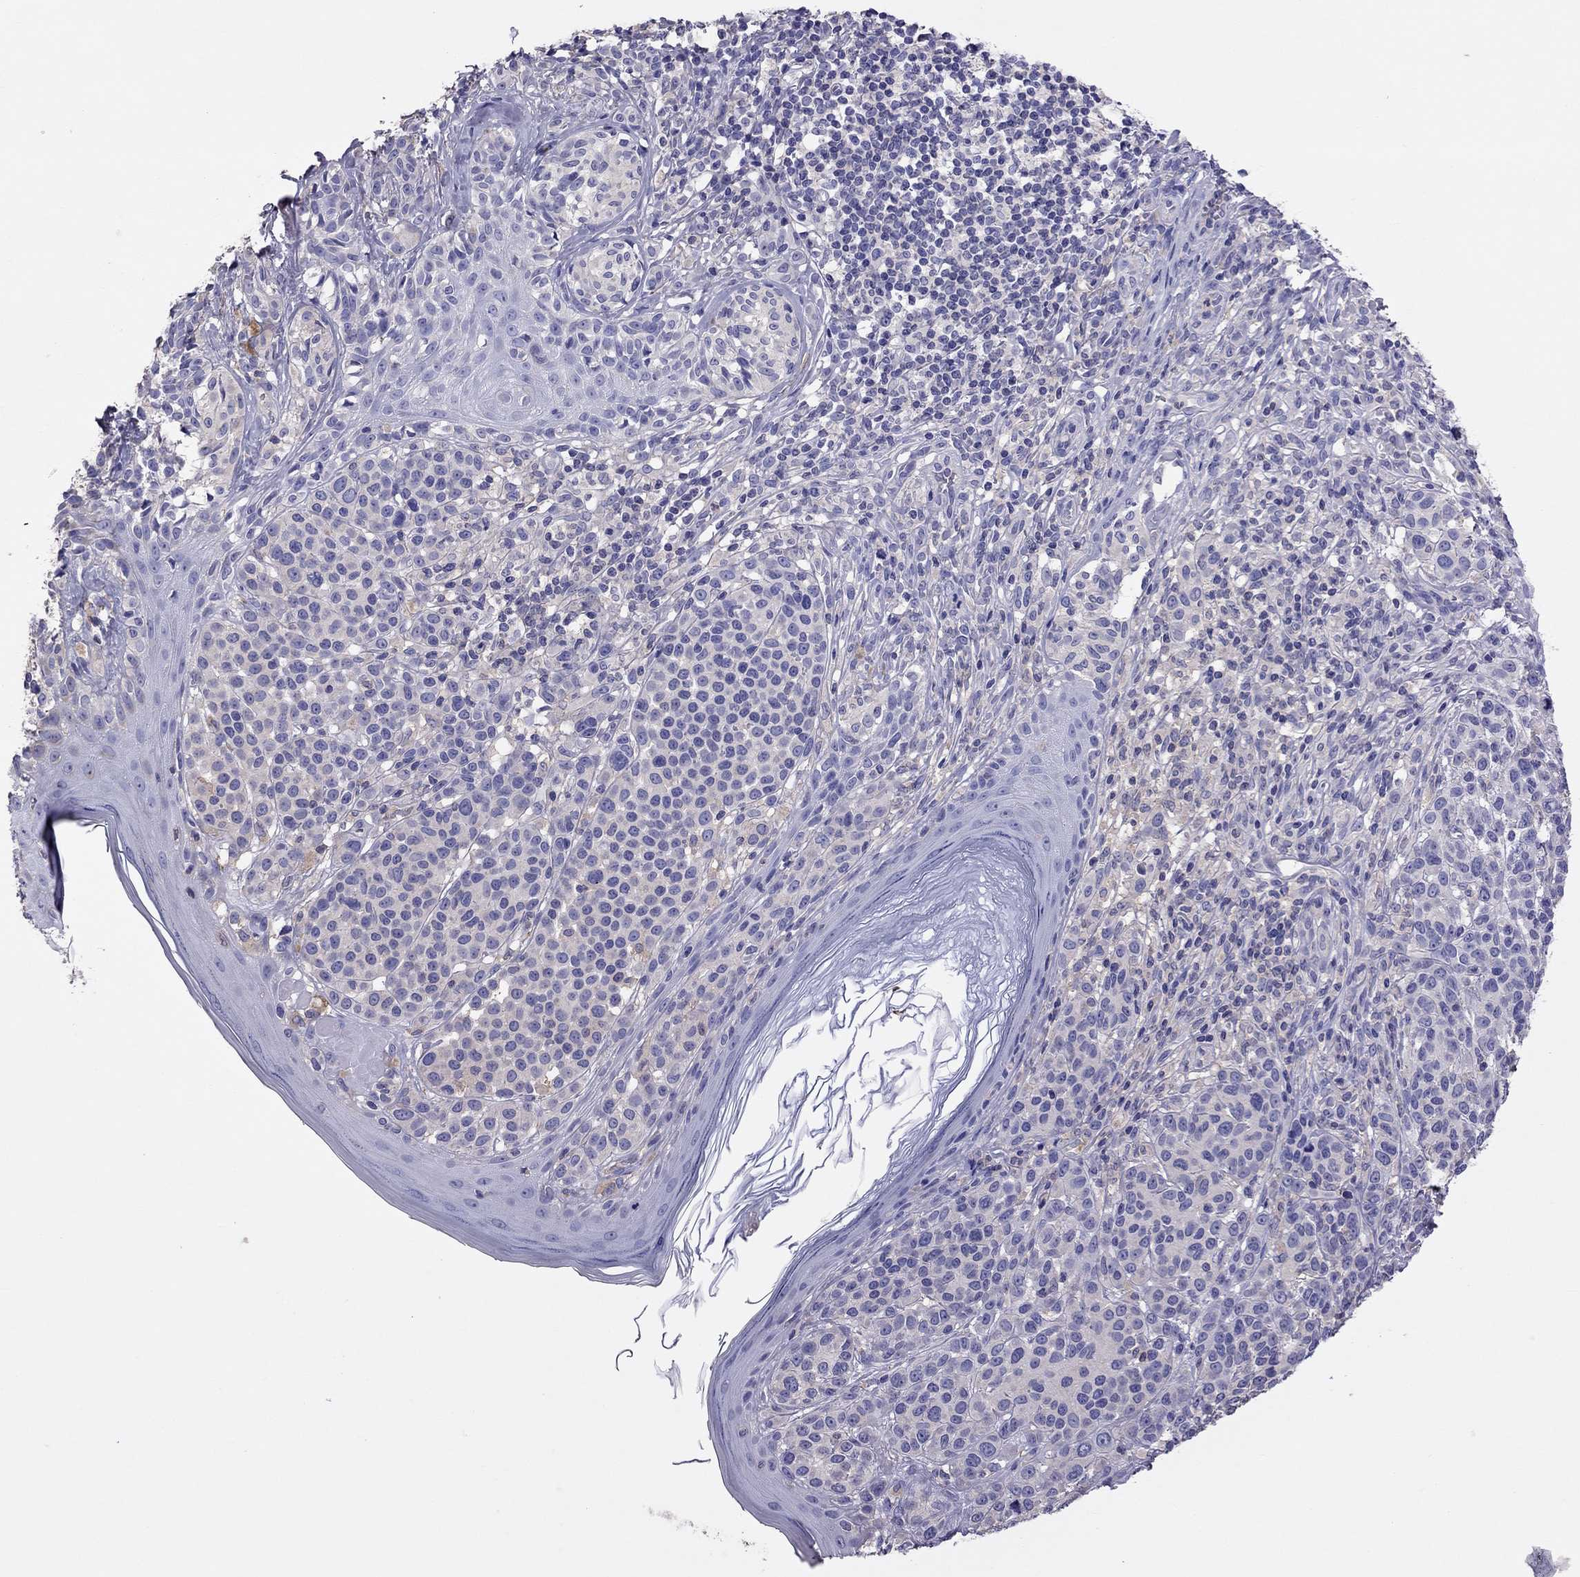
{"staining": {"intensity": "negative", "quantity": "none", "location": "none"}, "tissue": "melanoma", "cell_type": "Tumor cells", "image_type": "cancer", "snomed": [{"axis": "morphology", "description": "Malignant melanoma, NOS"}, {"axis": "topography", "description": "Skin"}], "caption": "Immunohistochemistry photomicrograph of neoplastic tissue: malignant melanoma stained with DAB (3,3'-diaminobenzidine) exhibits no significant protein expression in tumor cells.", "gene": "TEX22", "patient": {"sex": "male", "age": 79}}